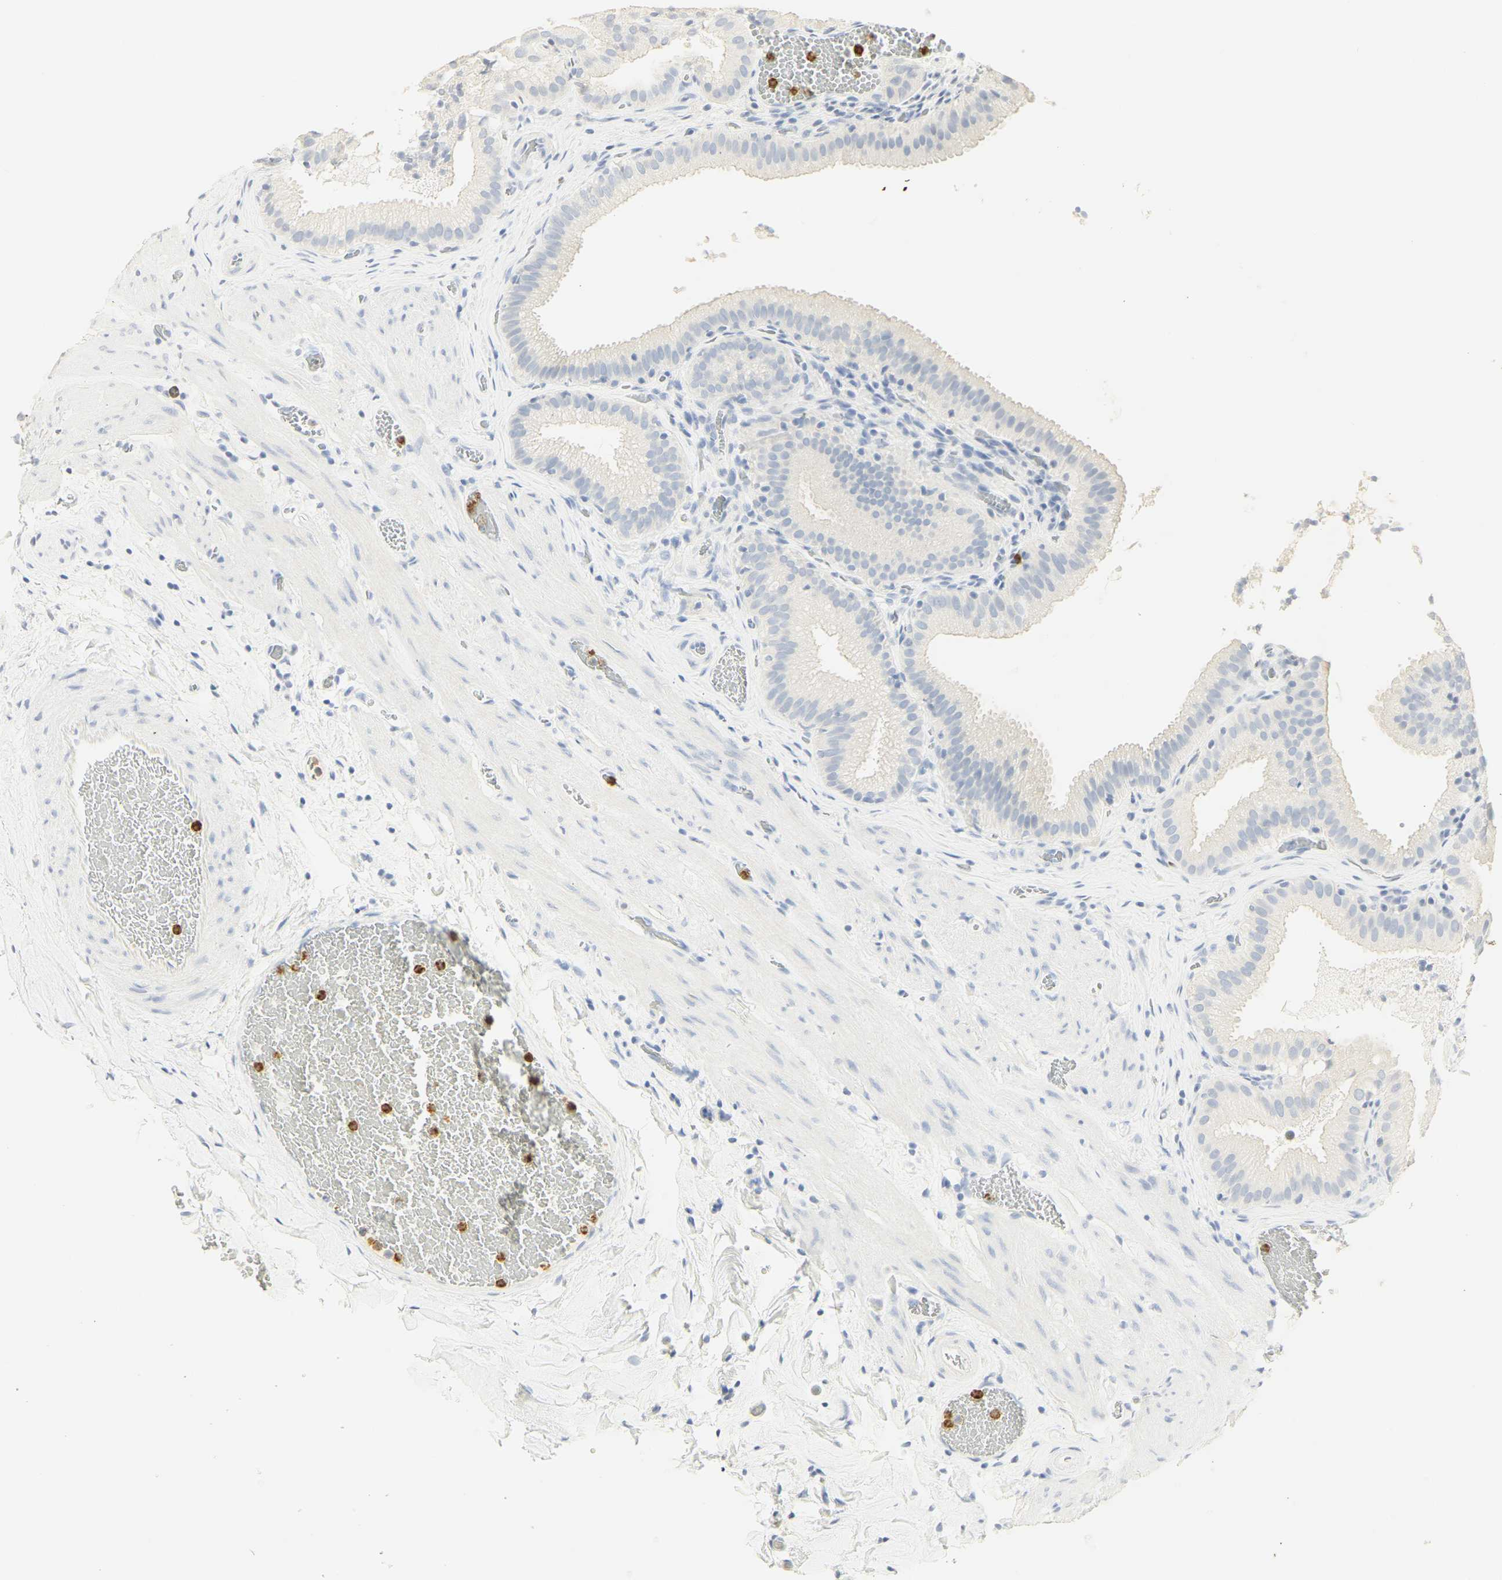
{"staining": {"intensity": "negative", "quantity": "none", "location": "none"}, "tissue": "gallbladder", "cell_type": "Glandular cells", "image_type": "normal", "snomed": [{"axis": "morphology", "description": "Normal tissue, NOS"}, {"axis": "topography", "description": "Gallbladder"}], "caption": "The histopathology image shows no significant expression in glandular cells of gallbladder.", "gene": "MPO", "patient": {"sex": "male", "age": 54}}